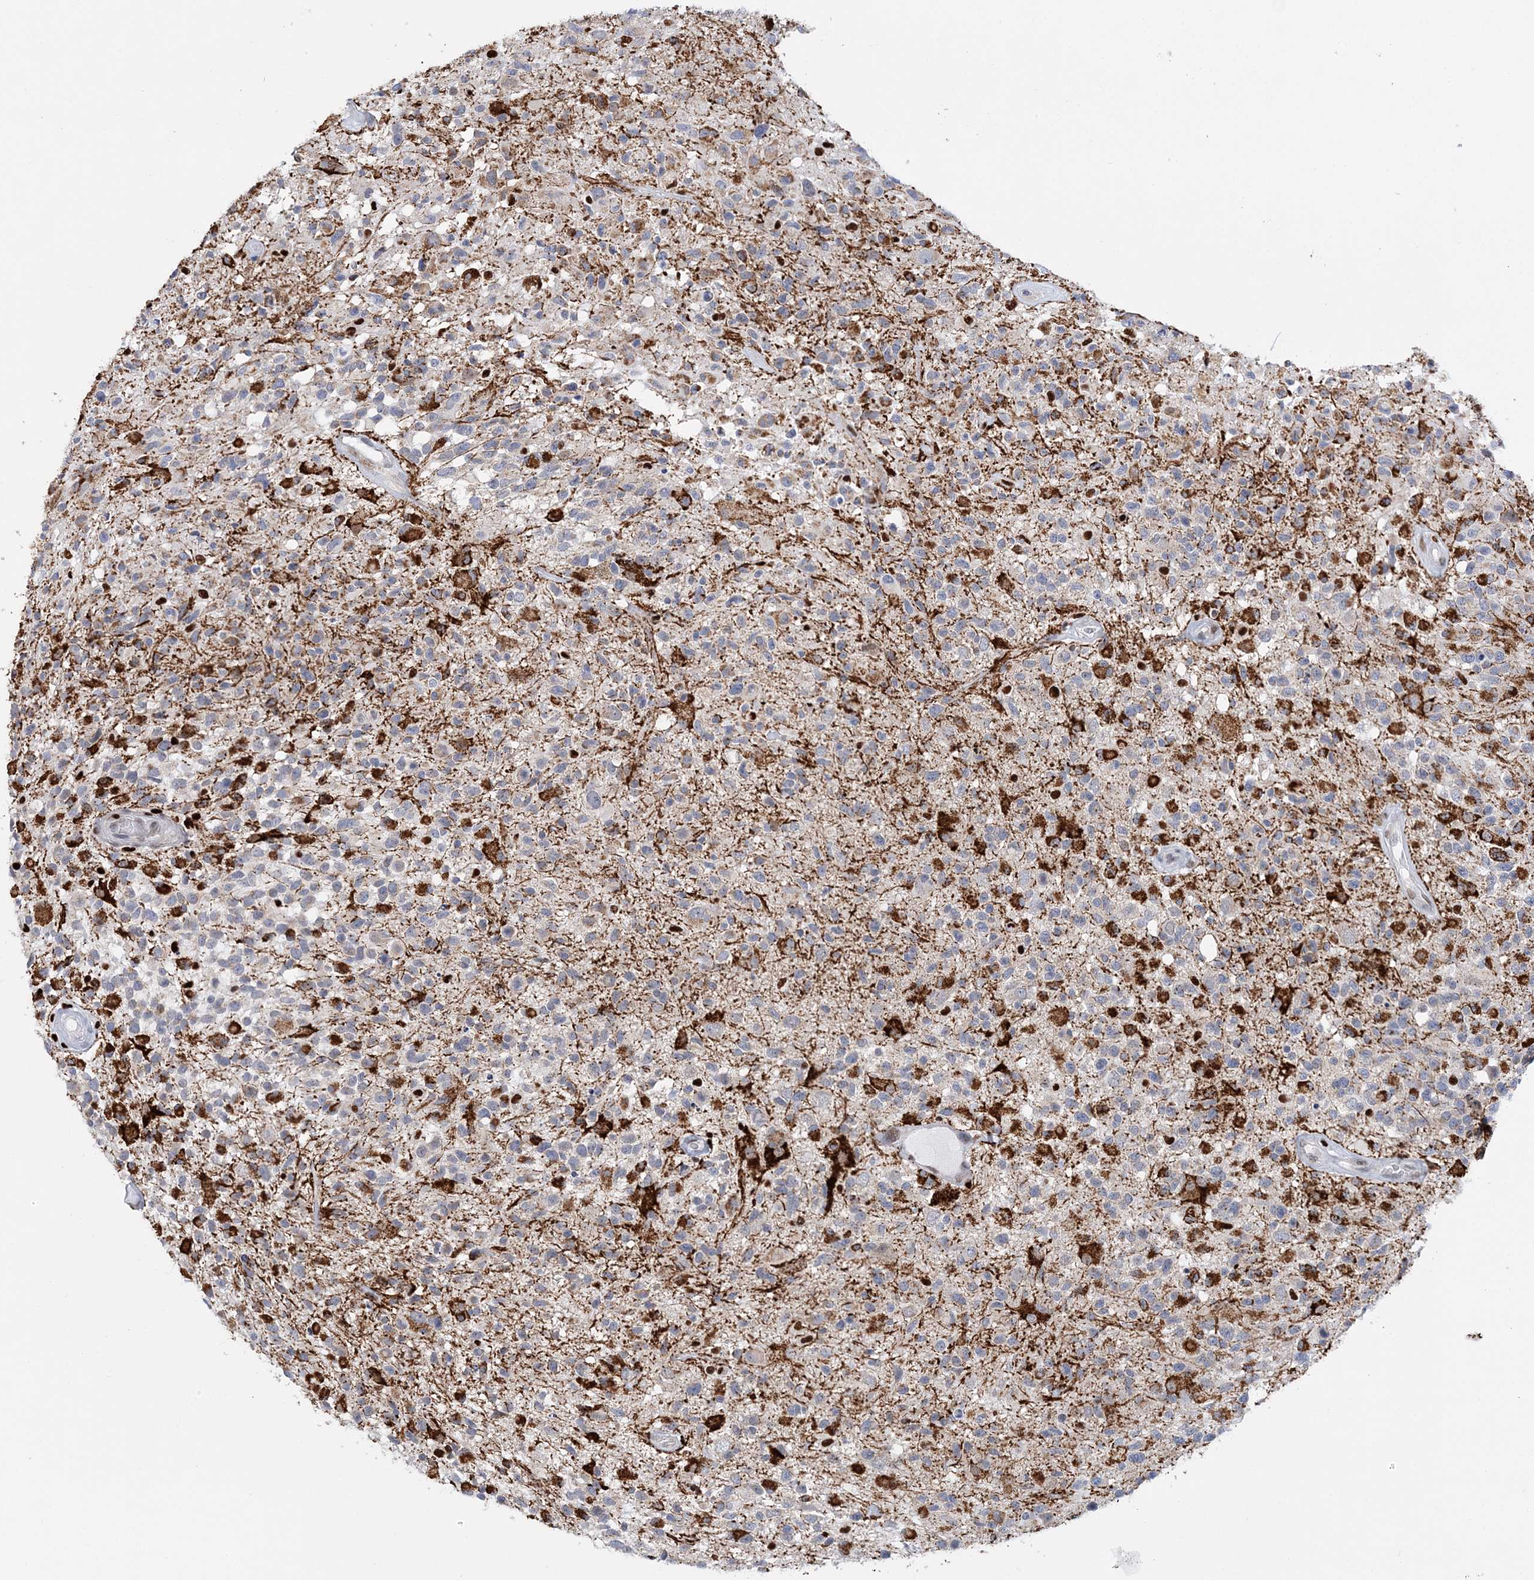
{"staining": {"intensity": "weak", "quantity": "<25%", "location": "cytoplasmic/membranous"}, "tissue": "glioma", "cell_type": "Tumor cells", "image_type": "cancer", "snomed": [{"axis": "morphology", "description": "Glioma, malignant, High grade"}, {"axis": "morphology", "description": "Glioblastoma, NOS"}, {"axis": "topography", "description": "Brain"}], "caption": "There is no significant staining in tumor cells of glioma.", "gene": "NIT2", "patient": {"sex": "male", "age": 60}}